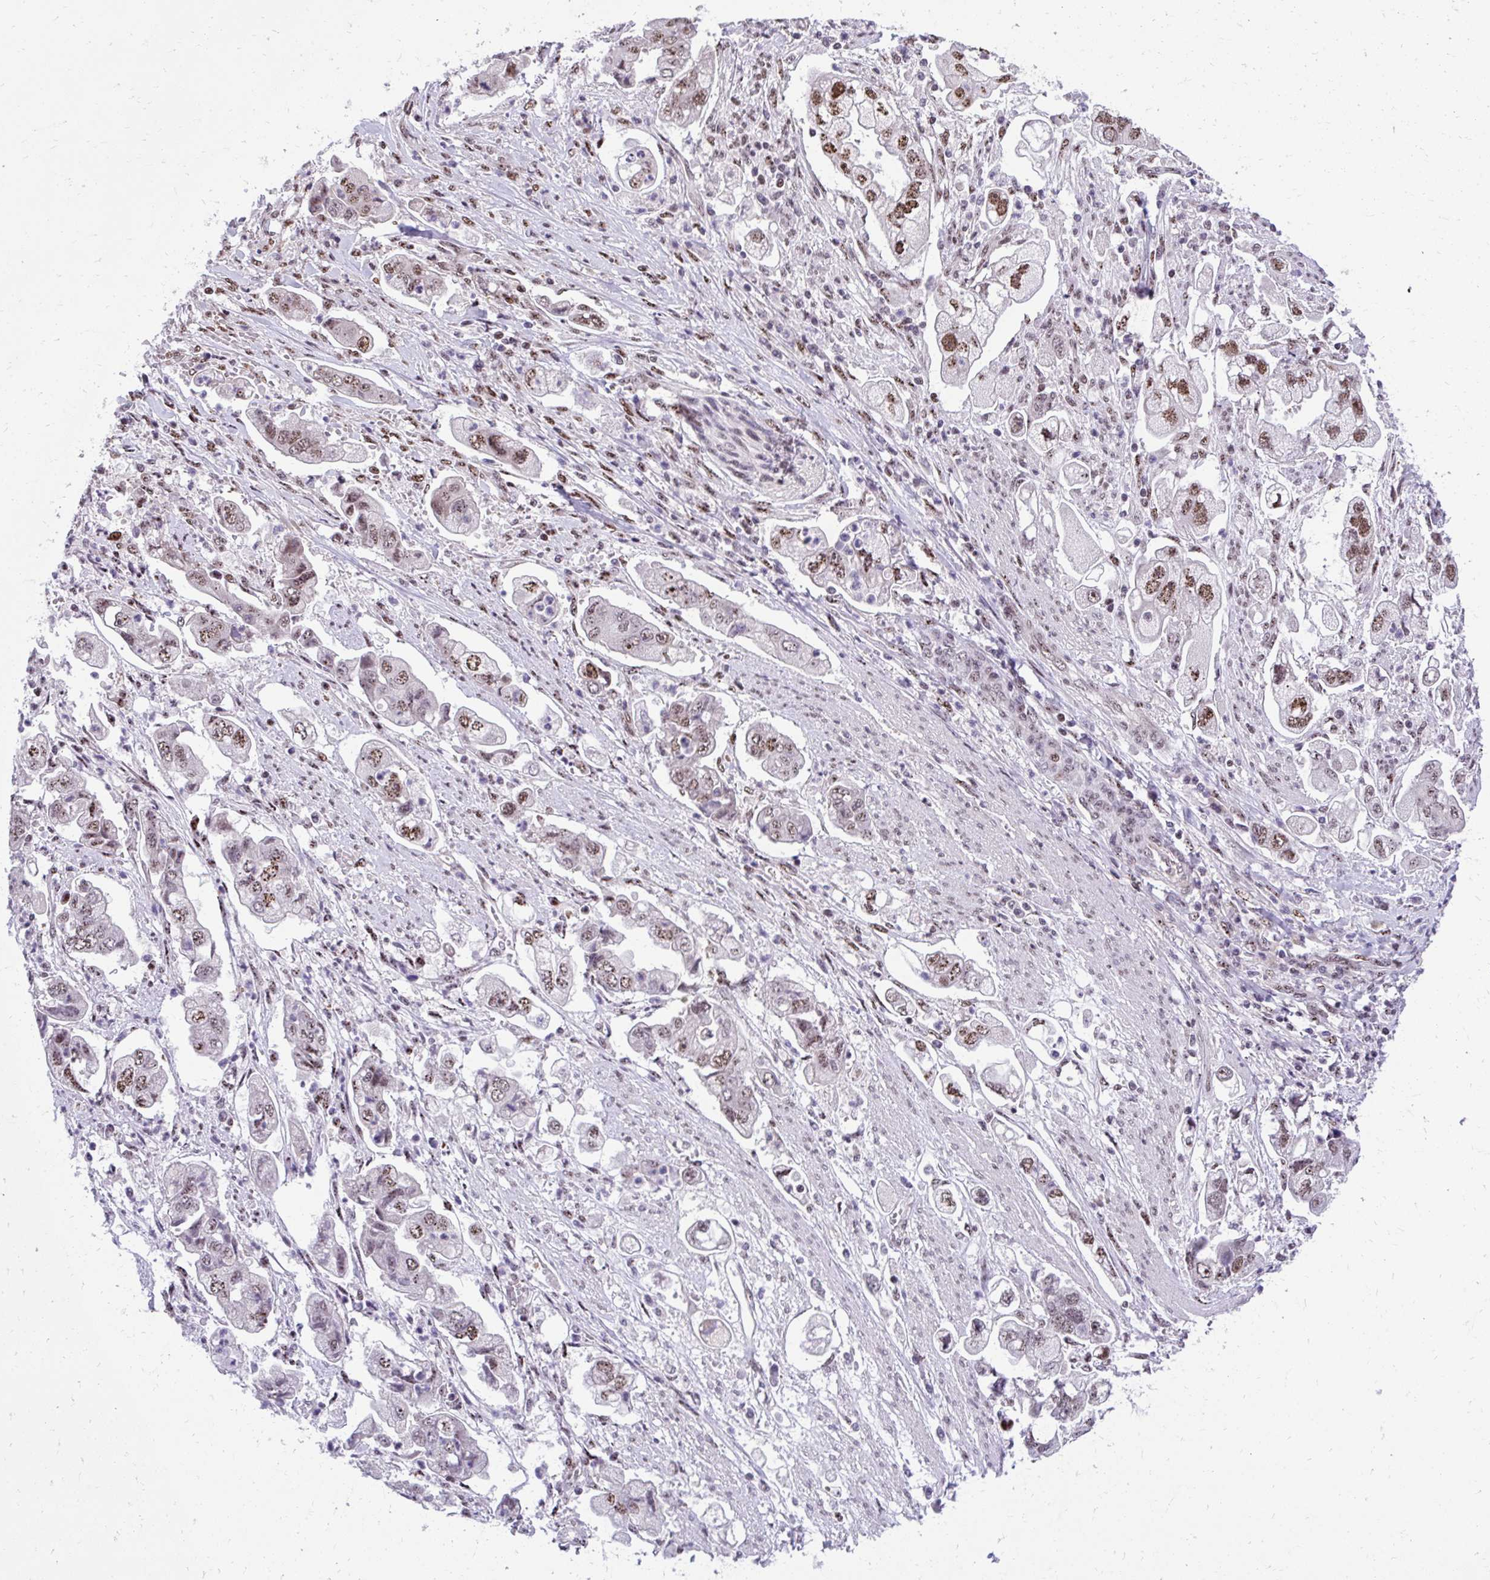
{"staining": {"intensity": "moderate", "quantity": ">75%", "location": "nuclear"}, "tissue": "stomach cancer", "cell_type": "Tumor cells", "image_type": "cancer", "snomed": [{"axis": "morphology", "description": "Adenocarcinoma, NOS"}, {"axis": "topography", "description": "Stomach"}], "caption": "Moderate nuclear expression for a protein is seen in approximately >75% of tumor cells of stomach cancer (adenocarcinoma) using immunohistochemistry (IHC).", "gene": "HOXA4", "patient": {"sex": "male", "age": 62}}